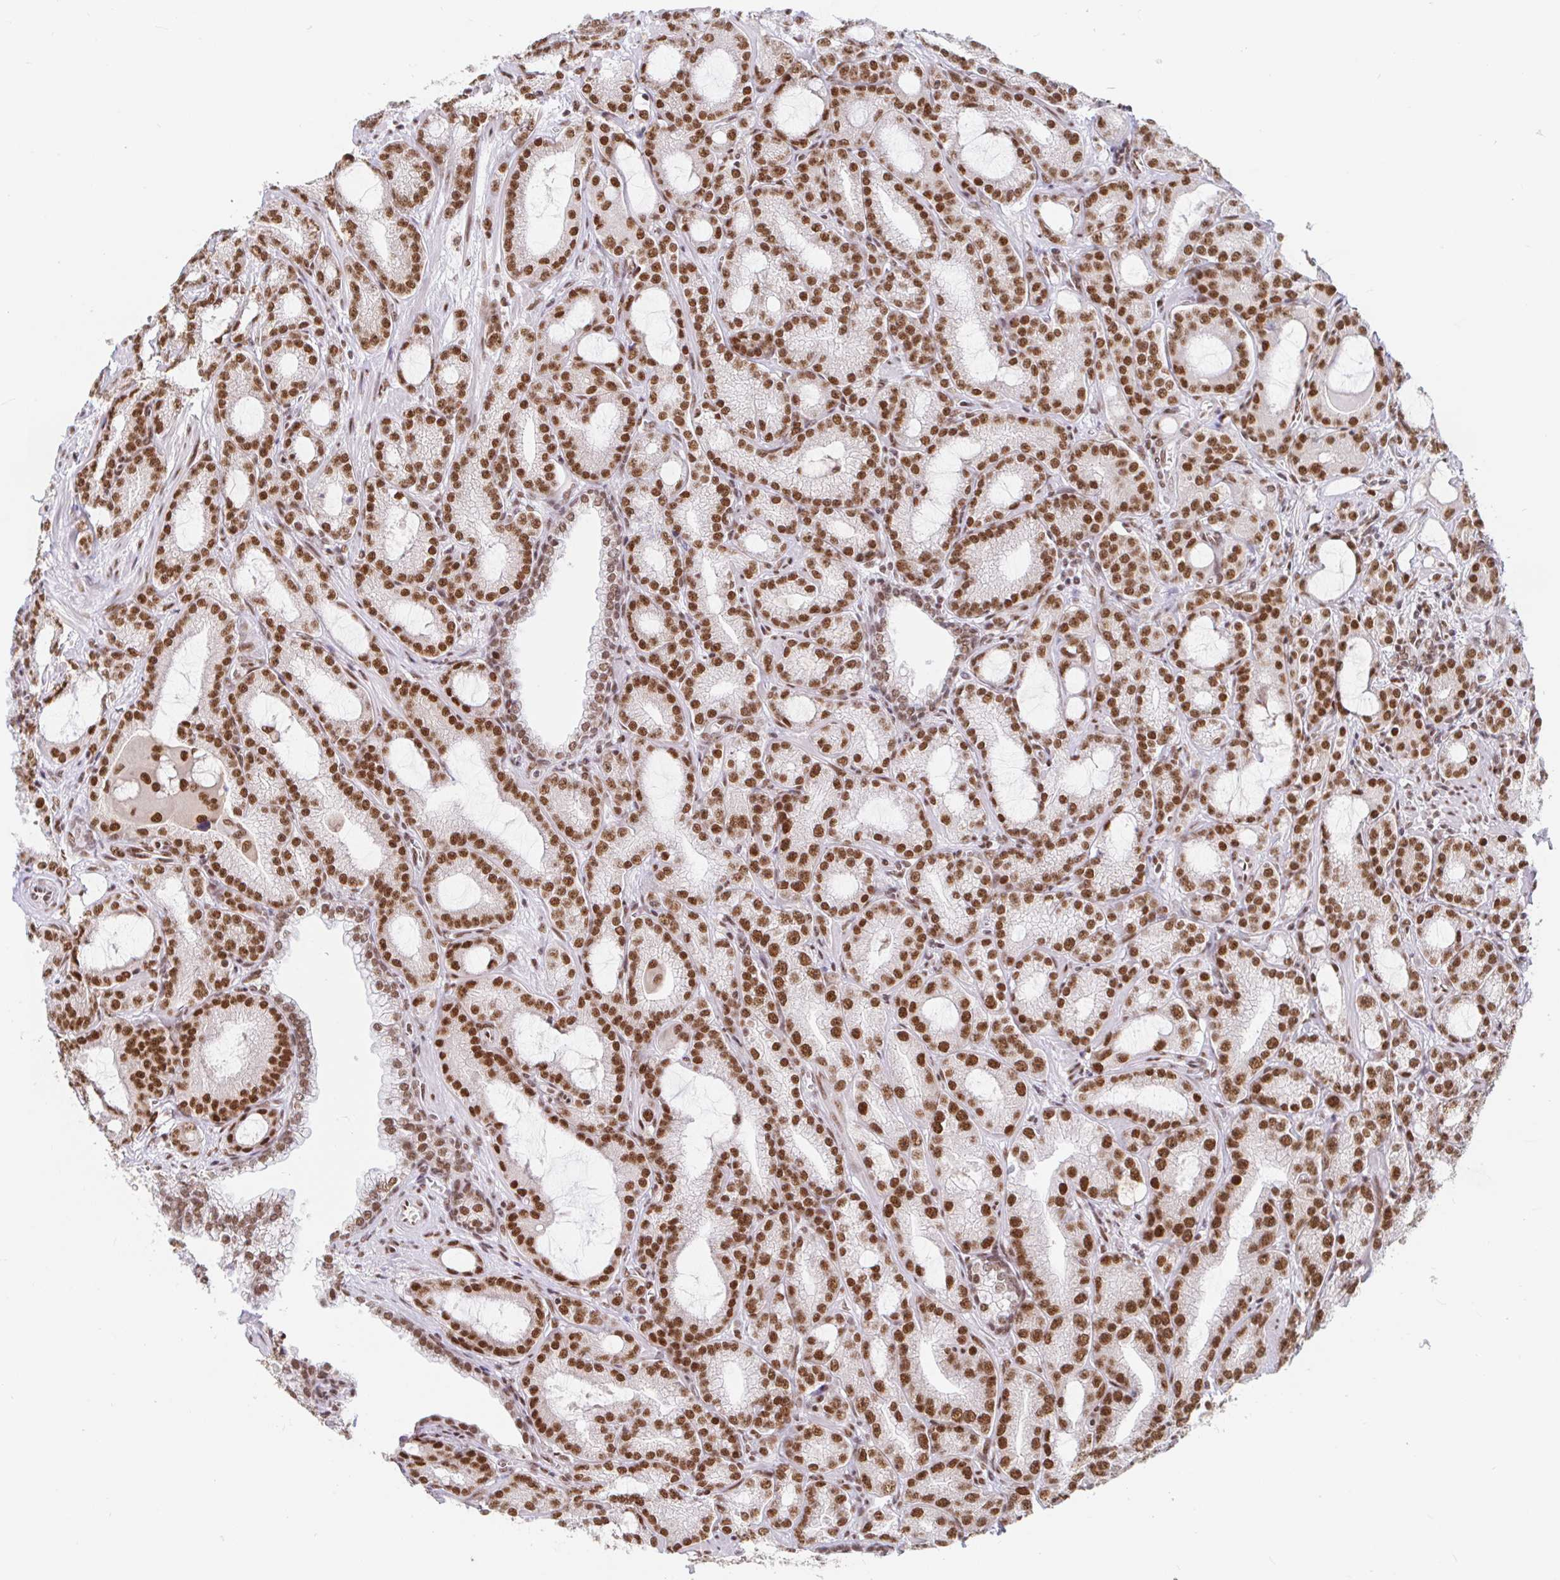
{"staining": {"intensity": "moderate", "quantity": ">75%", "location": "nuclear"}, "tissue": "prostate cancer", "cell_type": "Tumor cells", "image_type": "cancer", "snomed": [{"axis": "morphology", "description": "Adenocarcinoma, High grade"}, {"axis": "topography", "description": "Prostate"}], "caption": "A medium amount of moderate nuclear positivity is seen in about >75% of tumor cells in adenocarcinoma (high-grade) (prostate) tissue. (DAB = brown stain, brightfield microscopy at high magnification).", "gene": "RBMX", "patient": {"sex": "male", "age": 65}}